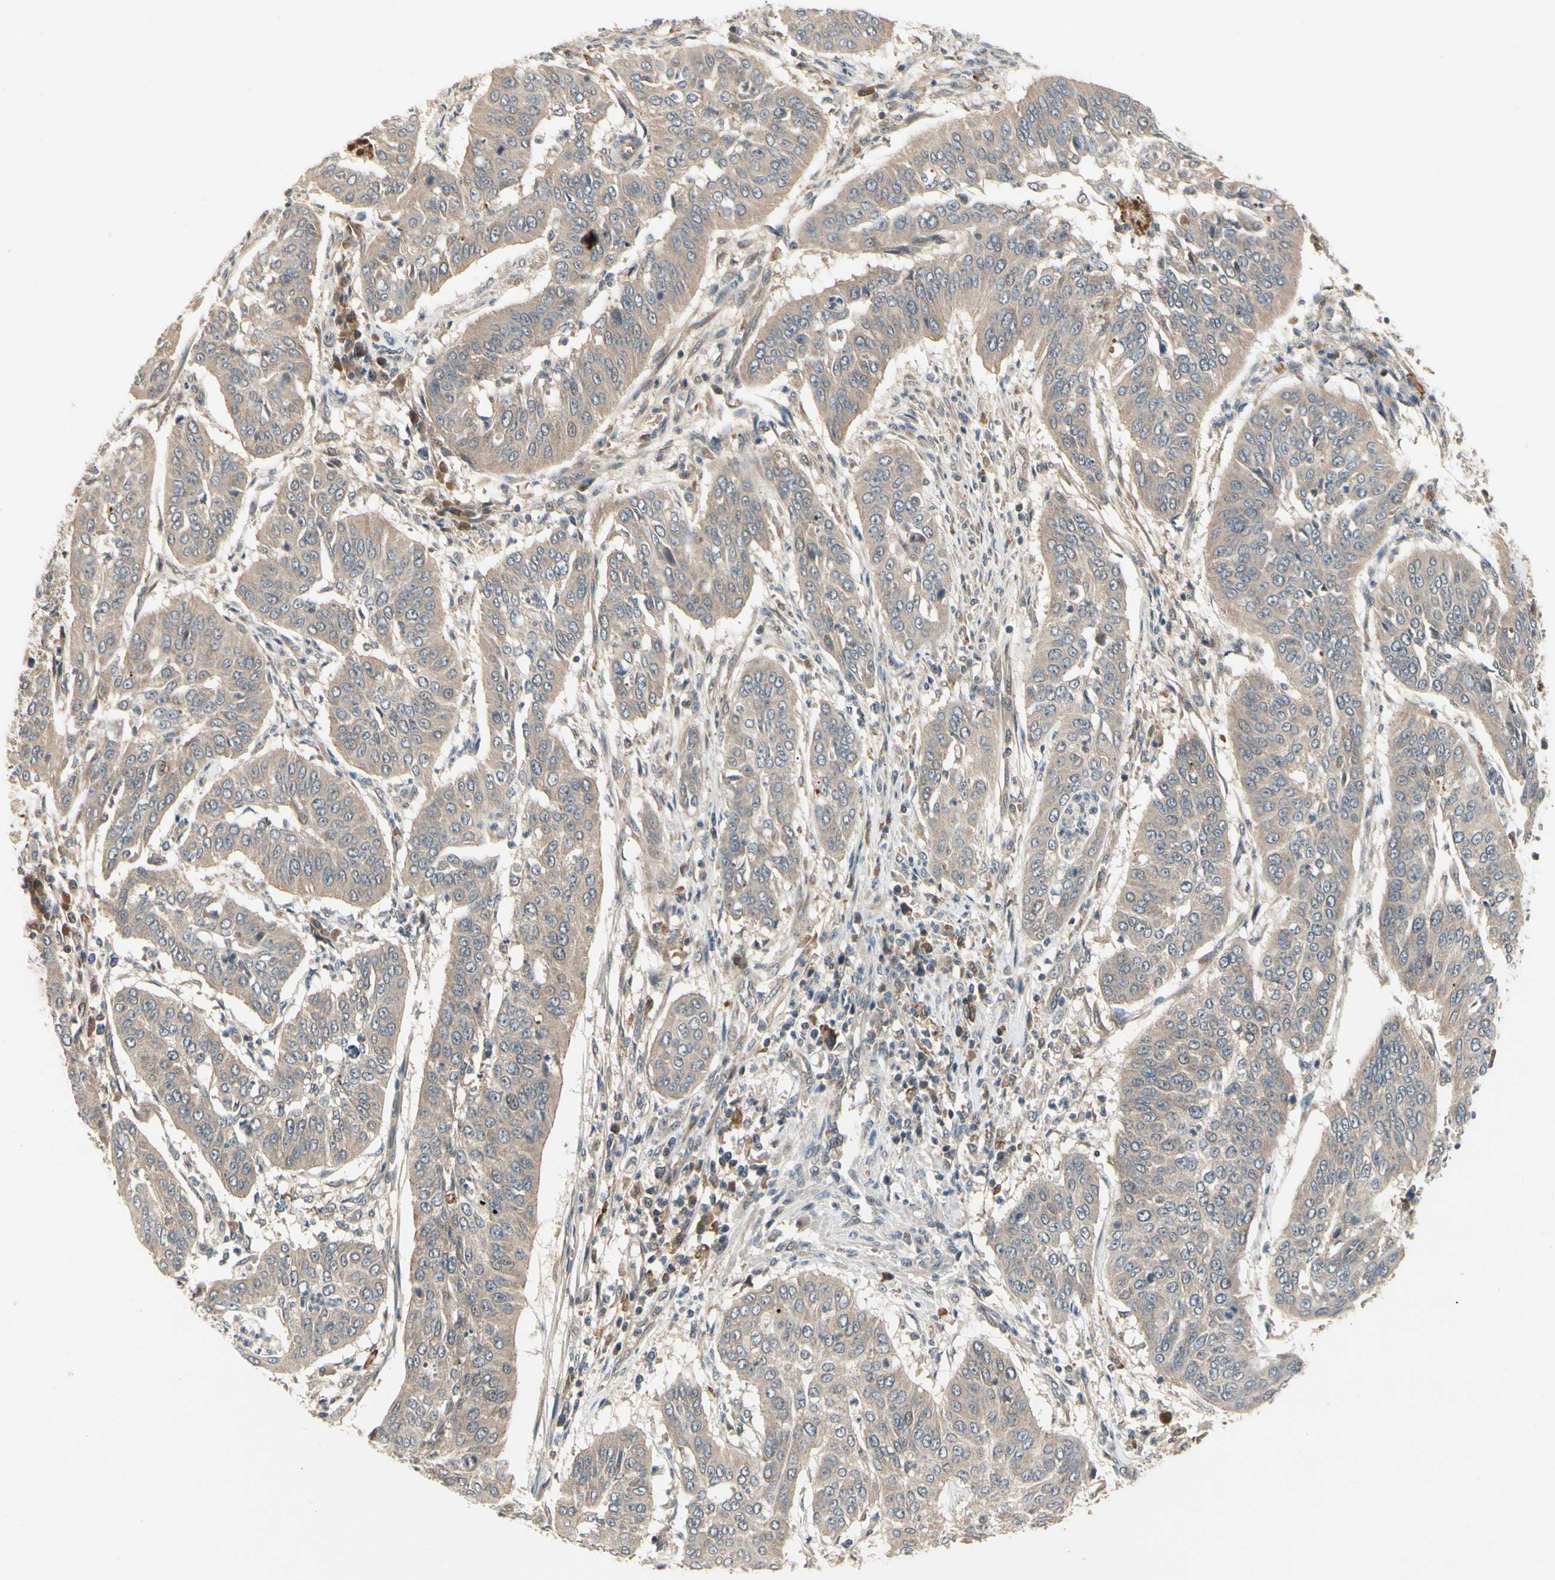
{"staining": {"intensity": "weak", "quantity": ">75%", "location": "cytoplasmic/membranous"}, "tissue": "cervical cancer", "cell_type": "Tumor cells", "image_type": "cancer", "snomed": [{"axis": "morphology", "description": "Normal tissue, NOS"}, {"axis": "morphology", "description": "Squamous cell carcinoma, NOS"}, {"axis": "topography", "description": "Cervix"}], "caption": "This micrograph exhibits immunohistochemistry (IHC) staining of human cervical cancer (squamous cell carcinoma), with low weak cytoplasmic/membranous expression in about >75% of tumor cells.", "gene": "RNF14", "patient": {"sex": "female", "age": 39}}